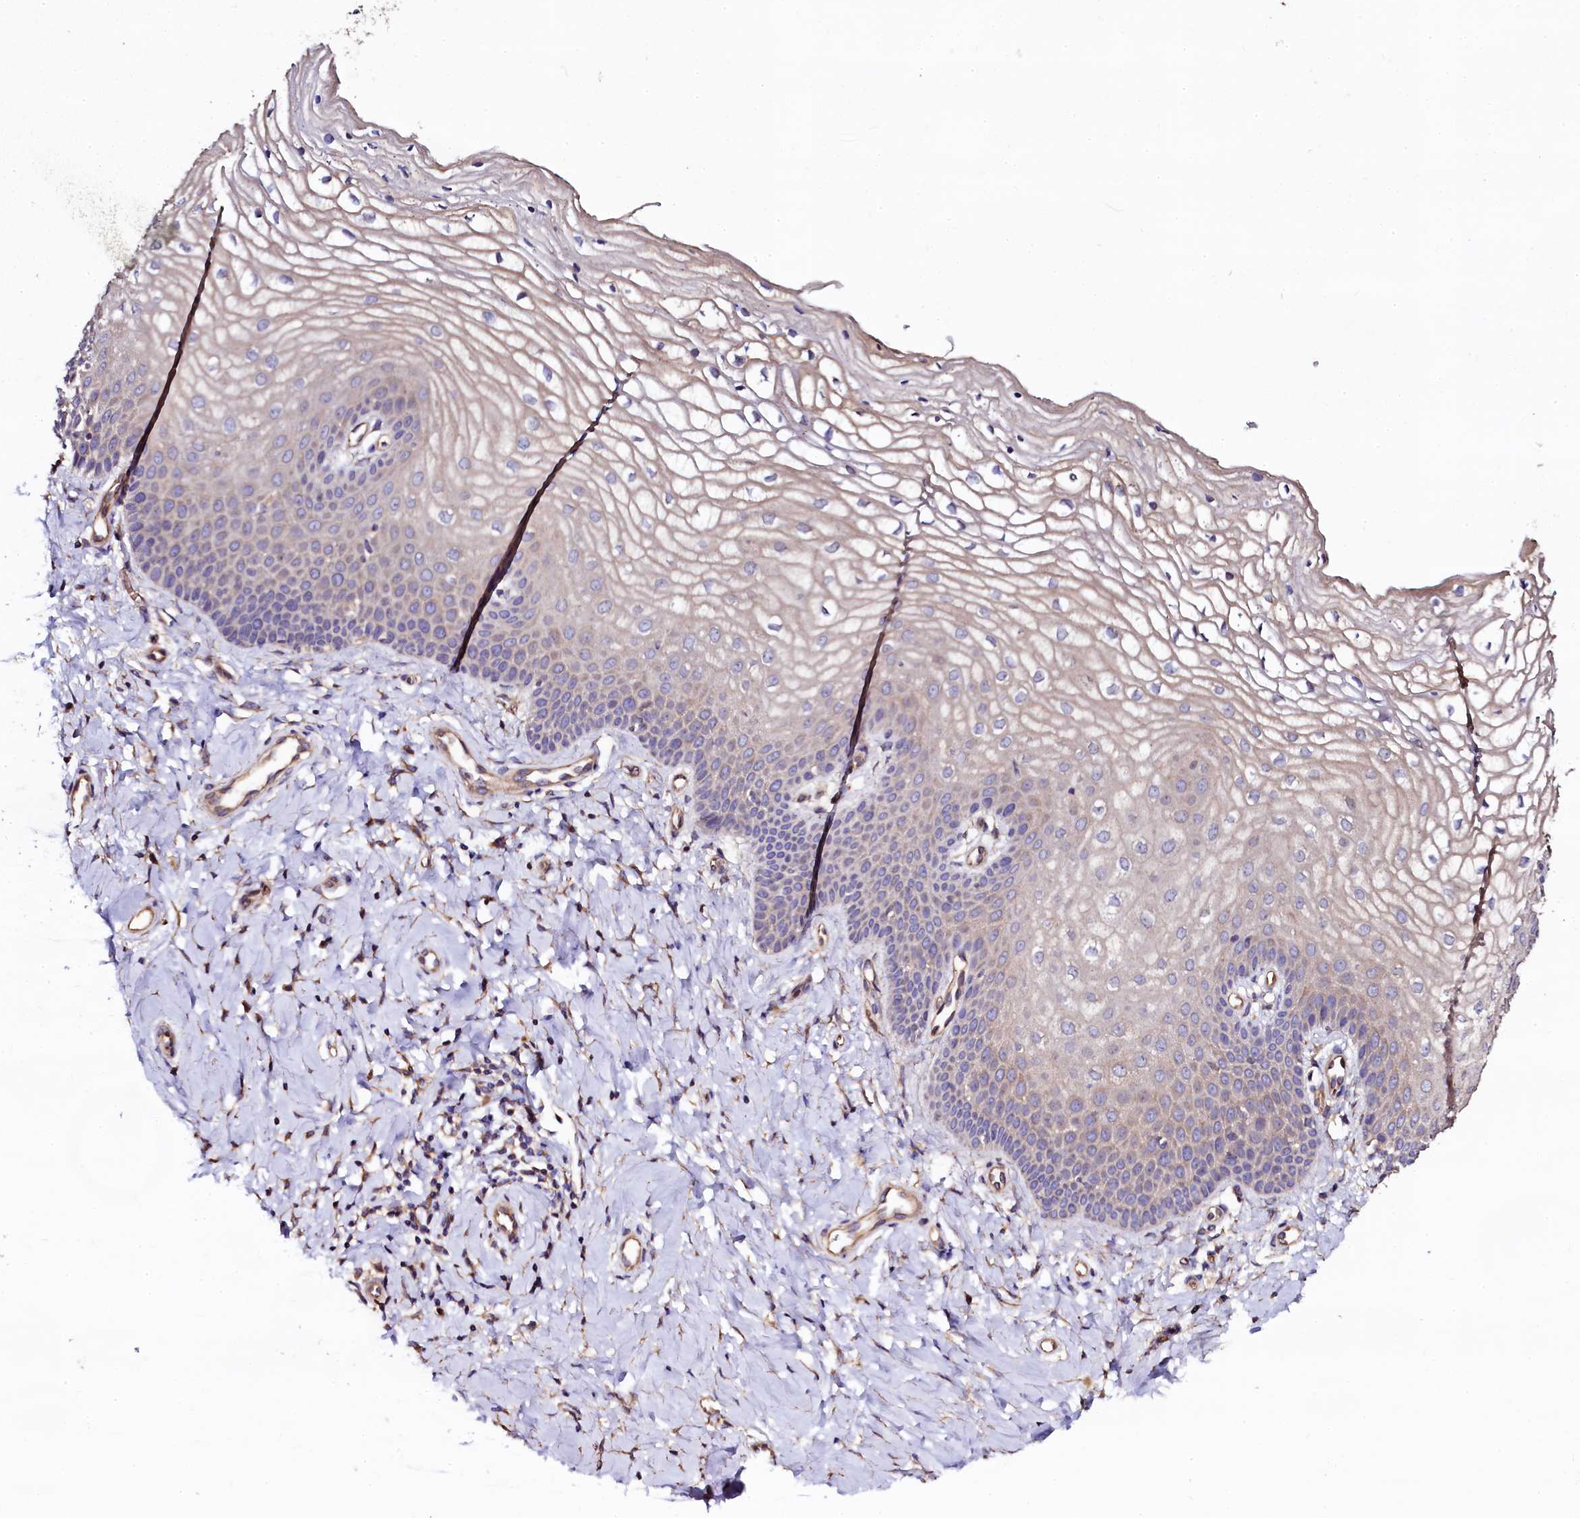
{"staining": {"intensity": "weak", "quantity": "25%-75%", "location": "cytoplasmic/membranous"}, "tissue": "vagina", "cell_type": "Squamous epithelial cells", "image_type": "normal", "snomed": [{"axis": "morphology", "description": "Normal tissue, NOS"}, {"axis": "topography", "description": "Vagina"}], "caption": "Vagina stained with a protein marker reveals weak staining in squamous epithelial cells.", "gene": "APPL2", "patient": {"sex": "female", "age": 68}}